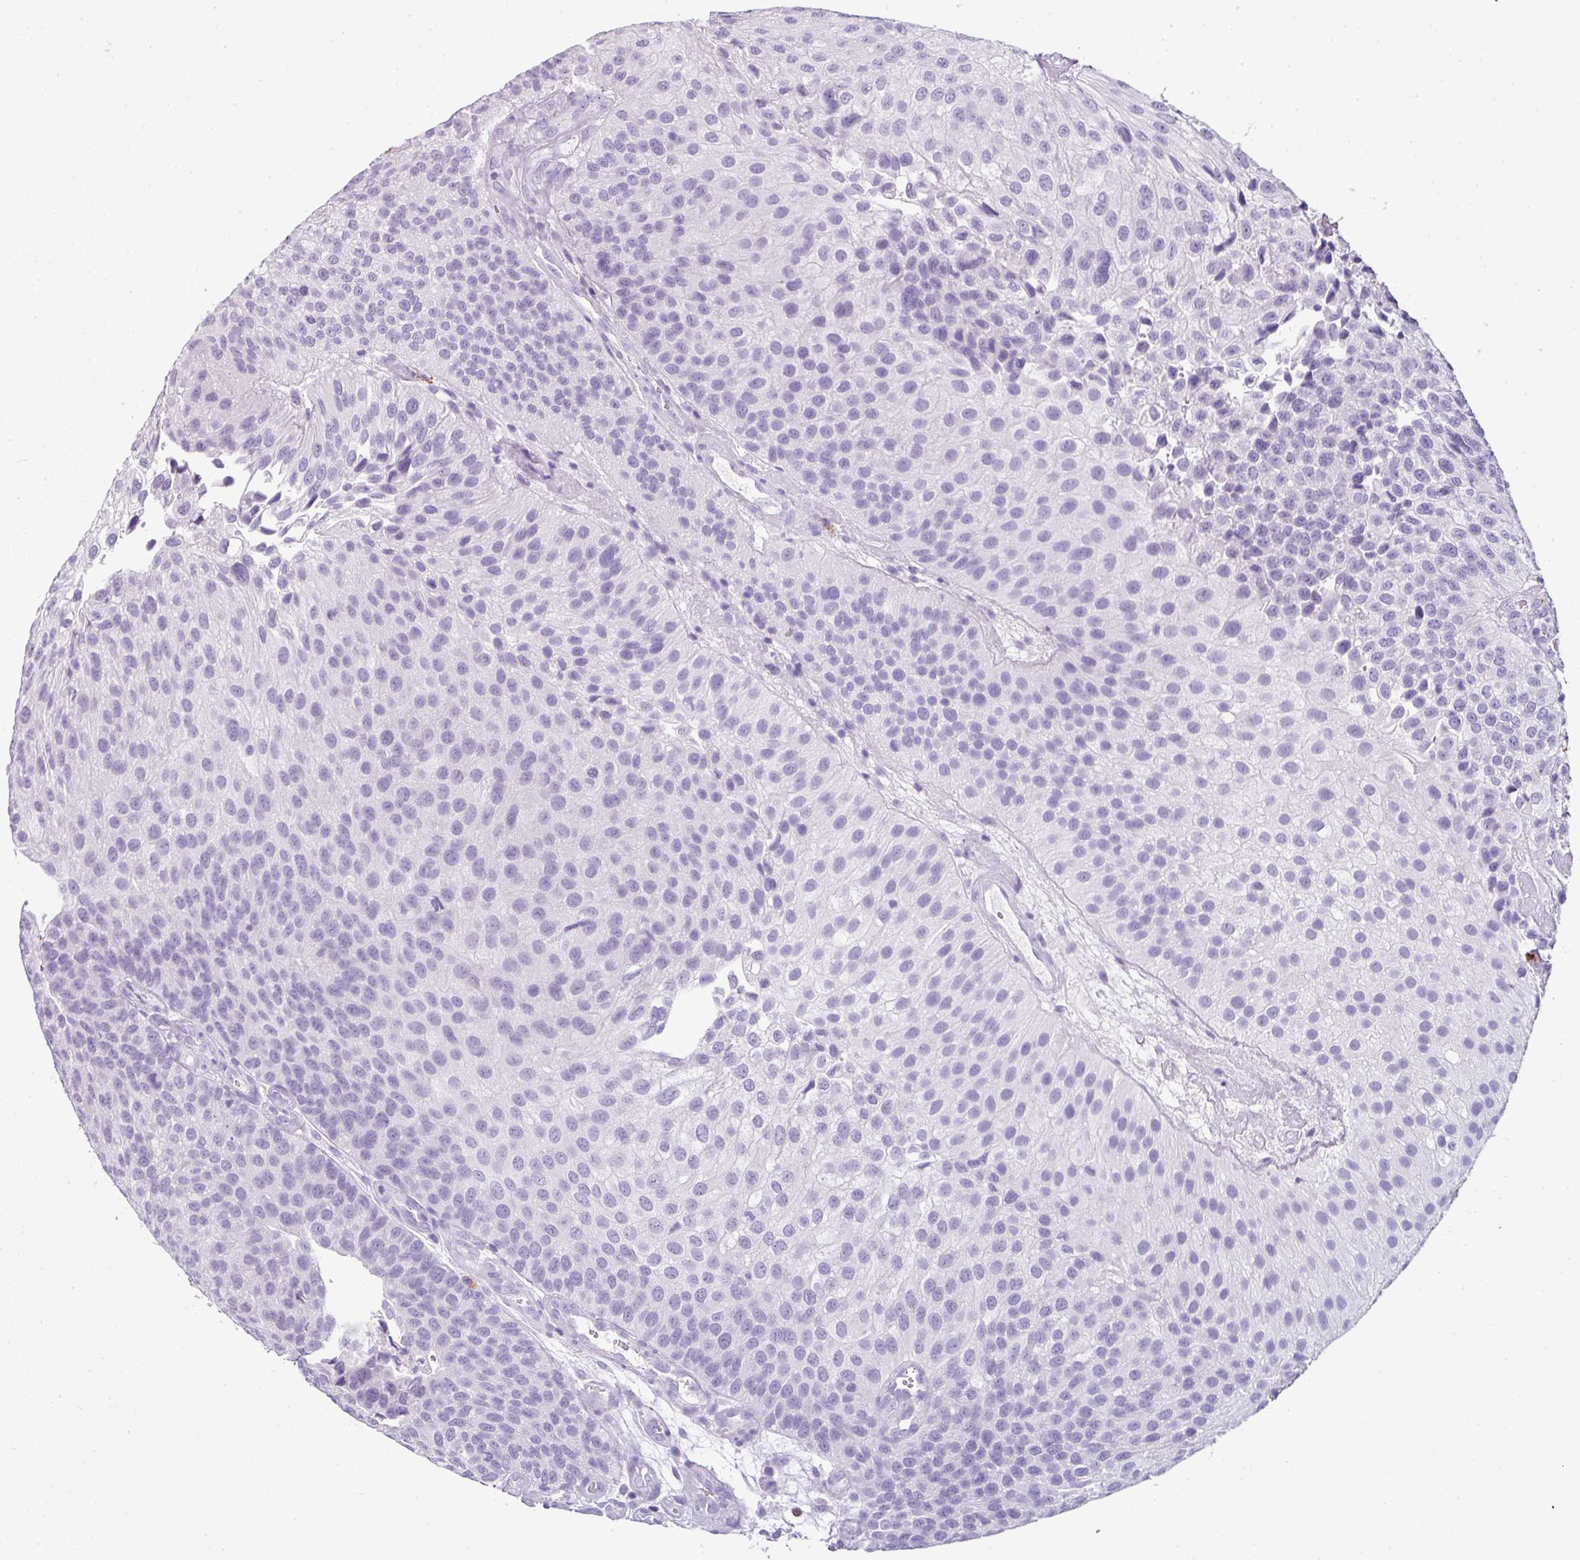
{"staining": {"intensity": "negative", "quantity": "none", "location": "none"}, "tissue": "urothelial cancer", "cell_type": "Tumor cells", "image_type": "cancer", "snomed": [{"axis": "morphology", "description": "Urothelial carcinoma, NOS"}, {"axis": "topography", "description": "Urinary bladder"}], "caption": "DAB (3,3'-diaminobenzidine) immunohistochemical staining of urothelial cancer demonstrates no significant positivity in tumor cells.", "gene": "CTSG", "patient": {"sex": "male", "age": 87}}